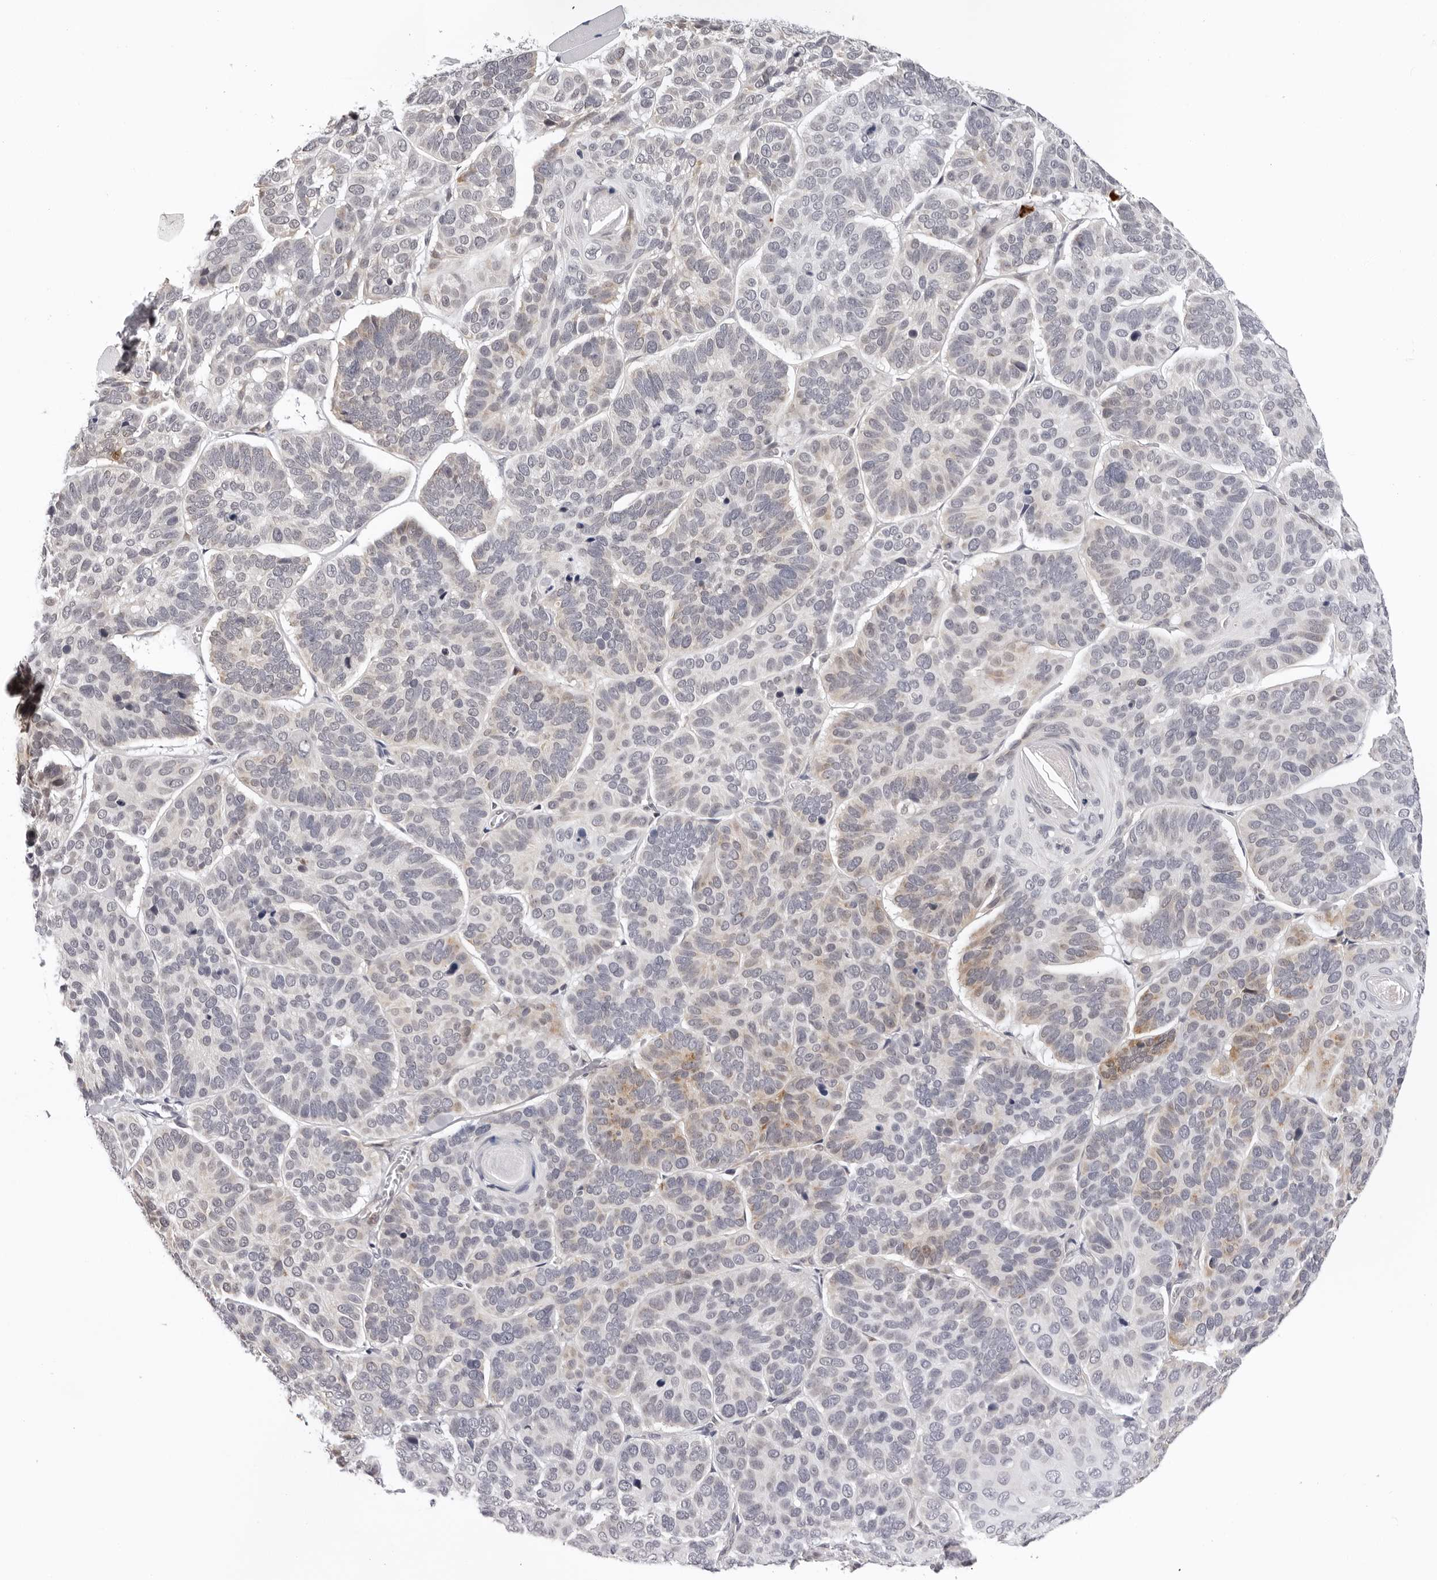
{"staining": {"intensity": "moderate", "quantity": "<25%", "location": "cytoplasmic/membranous"}, "tissue": "skin cancer", "cell_type": "Tumor cells", "image_type": "cancer", "snomed": [{"axis": "morphology", "description": "Basal cell carcinoma"}, {"axis": "topography", "description": "Skin"}], "caption": "Human basal cell carcinoma (skin) stained with a protein marker shows moderate staining in tumor cells.", "gene": "IL17RA", "patient": {"sex": "male", "age": 62}}